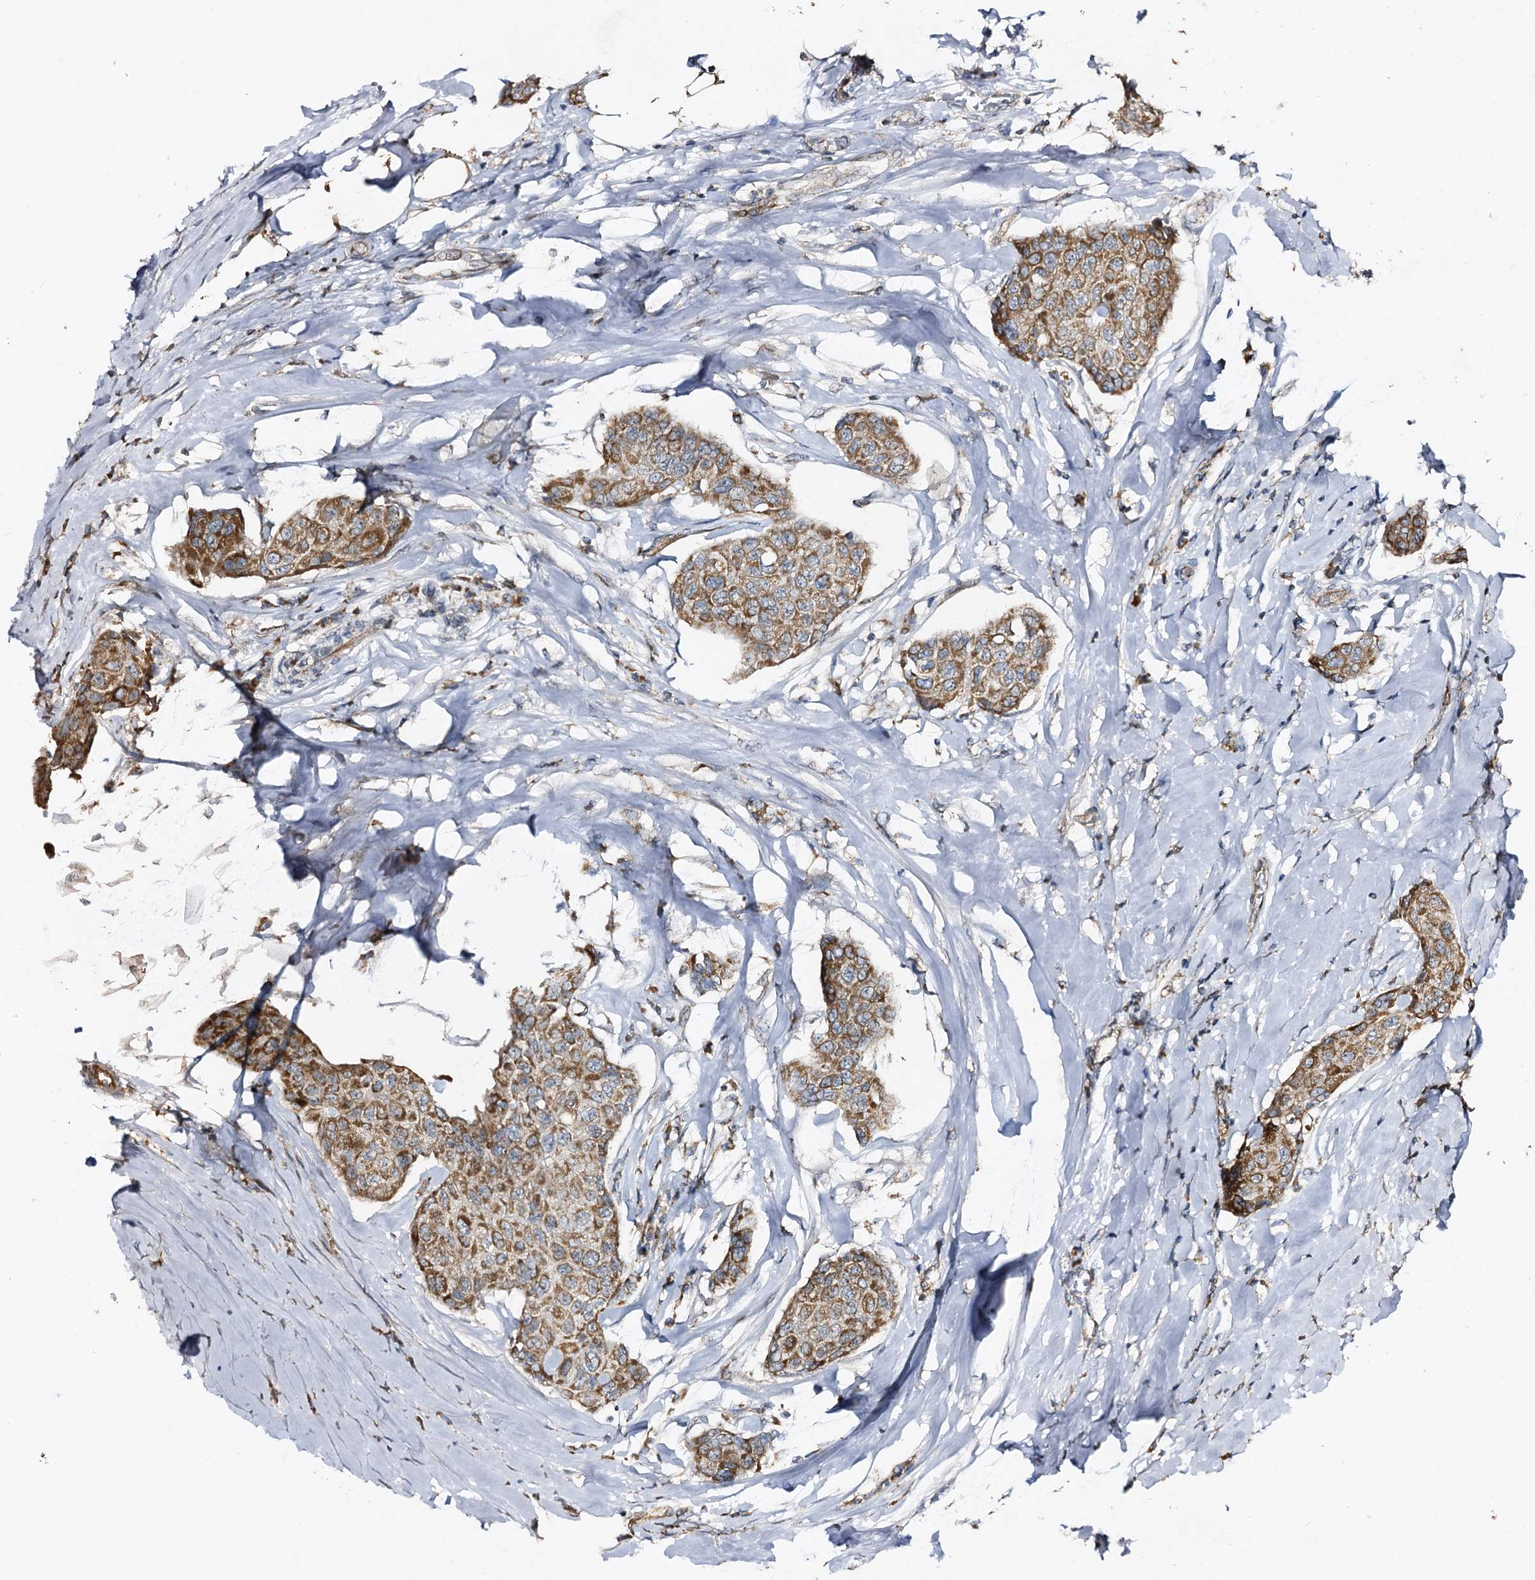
{"staining": {"intensity": "moderate", "quantity": ">75%", "location": "cytoplasmic/membranous"}, "tissue": "breast cancer", "cell_type": "Tumor cells", "image_type": "cancer", "snomed": [{"axis": "morphology", "description": "Duct carcinoma"}, {"axis": "topography", "description": "Breast"}], "caption": "Tumor cells show medium levels of moderate cytoplasmic/membranous positivity in about >75% of cells in human breast cancer. The staining is performed using DAB (3,3'-diaminobenzidine) brown chromogen to label protein expression. The nuclei are counter-stained blue using hematoxylin.", "gene": "CBR4", "patient": {"sex": "female", "age": 80}}